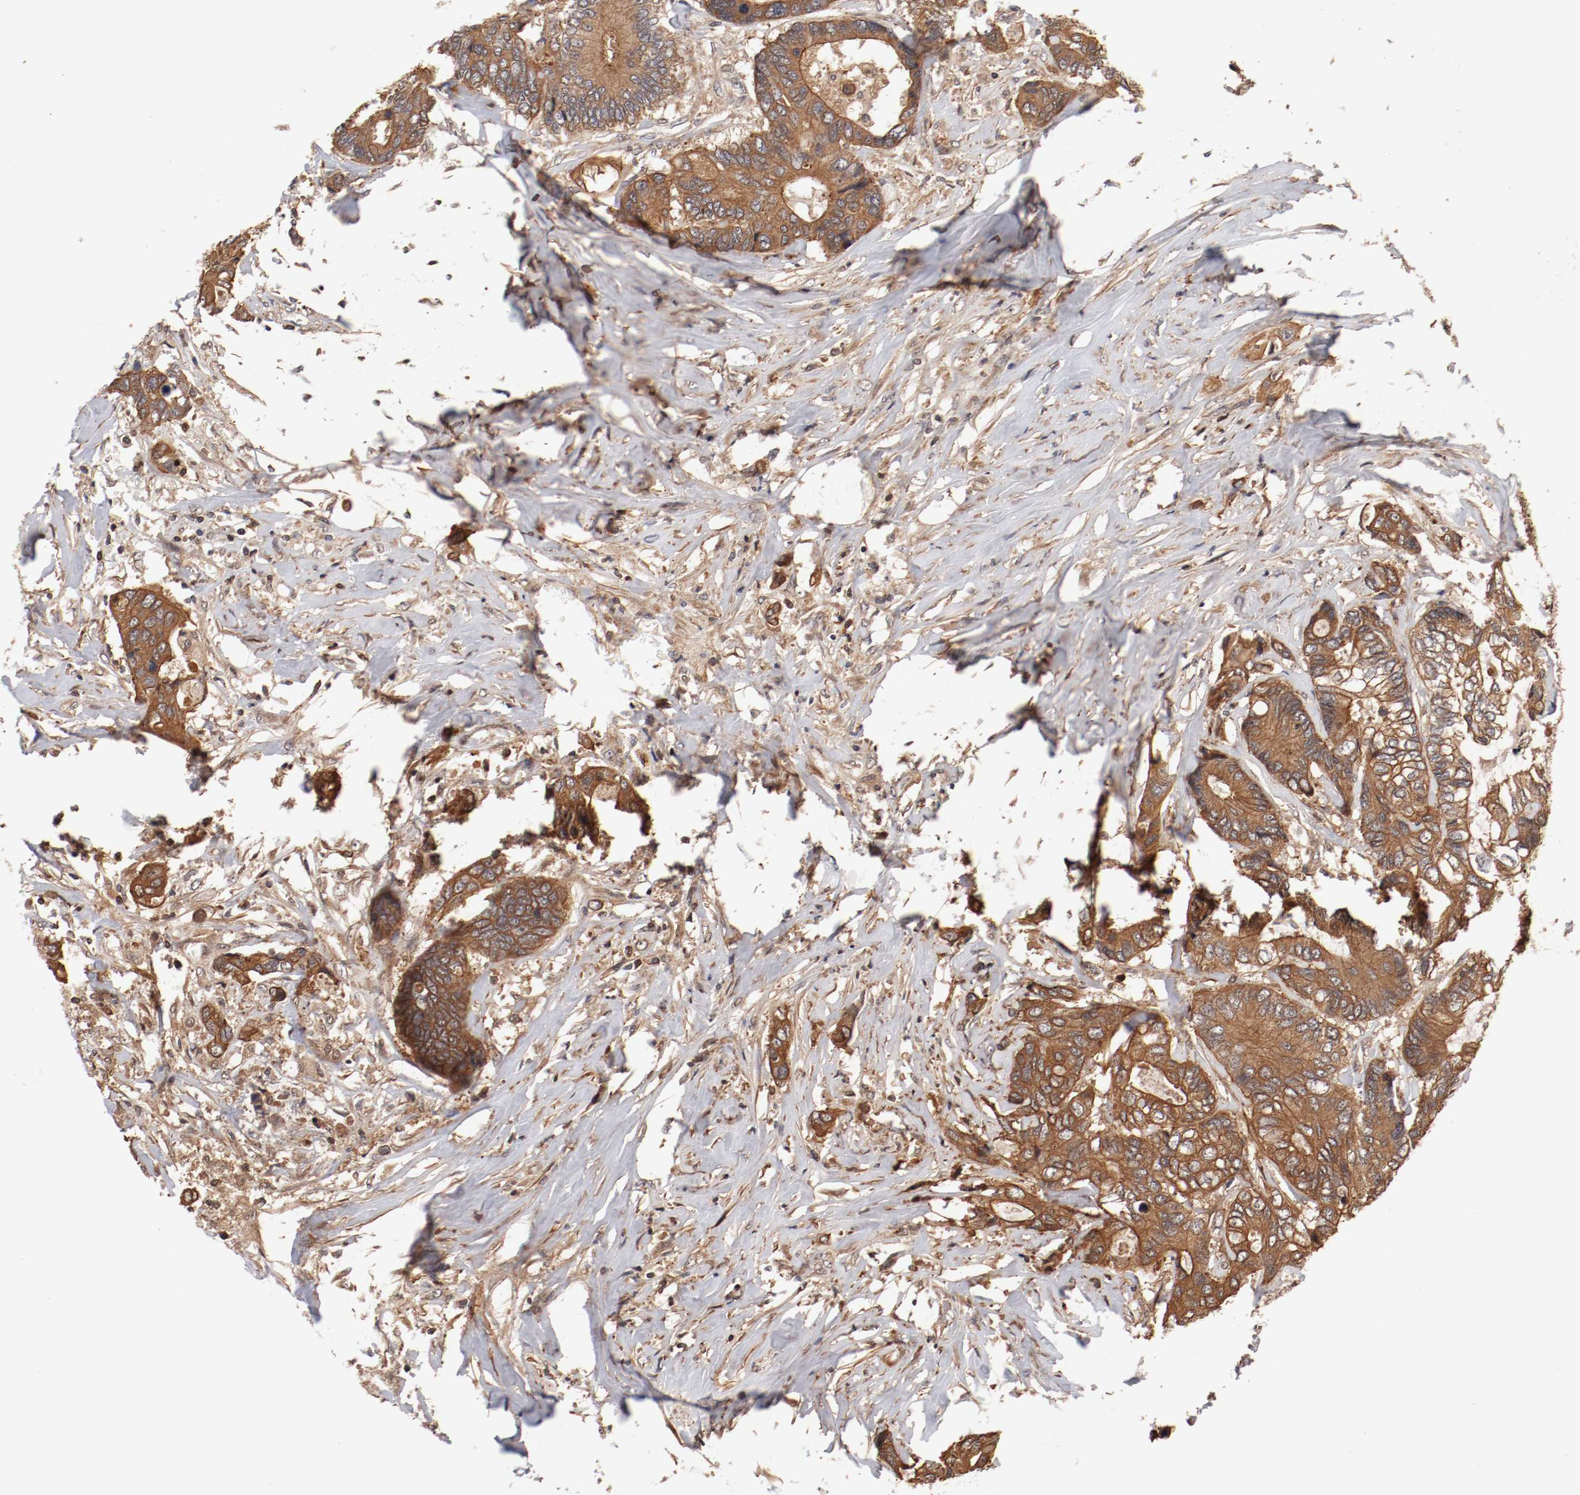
{"staining": {"intensity": "moderate", "quantity": ">75%", "location": "cytoplasmic/membranous"}, "tissue": "colorectal cancer", "cell_type": "Tumor cells", "image_type": "cancer", "snomed": [{"axis": "morphology", "description": "Adenocarcinoma, NOS"}, {"axis": "topography", "description": "Rectum"}], "caption": "The immunohistochemical stain highlights moderate cytoplasmic/membranous expression in tumor cells of colorectal cancer tissue. The protein of interest is shown in brown color, while the nuclei are stained blue.", "gene": "GUF1", "patient": {"sex": "male", "age": 55}}